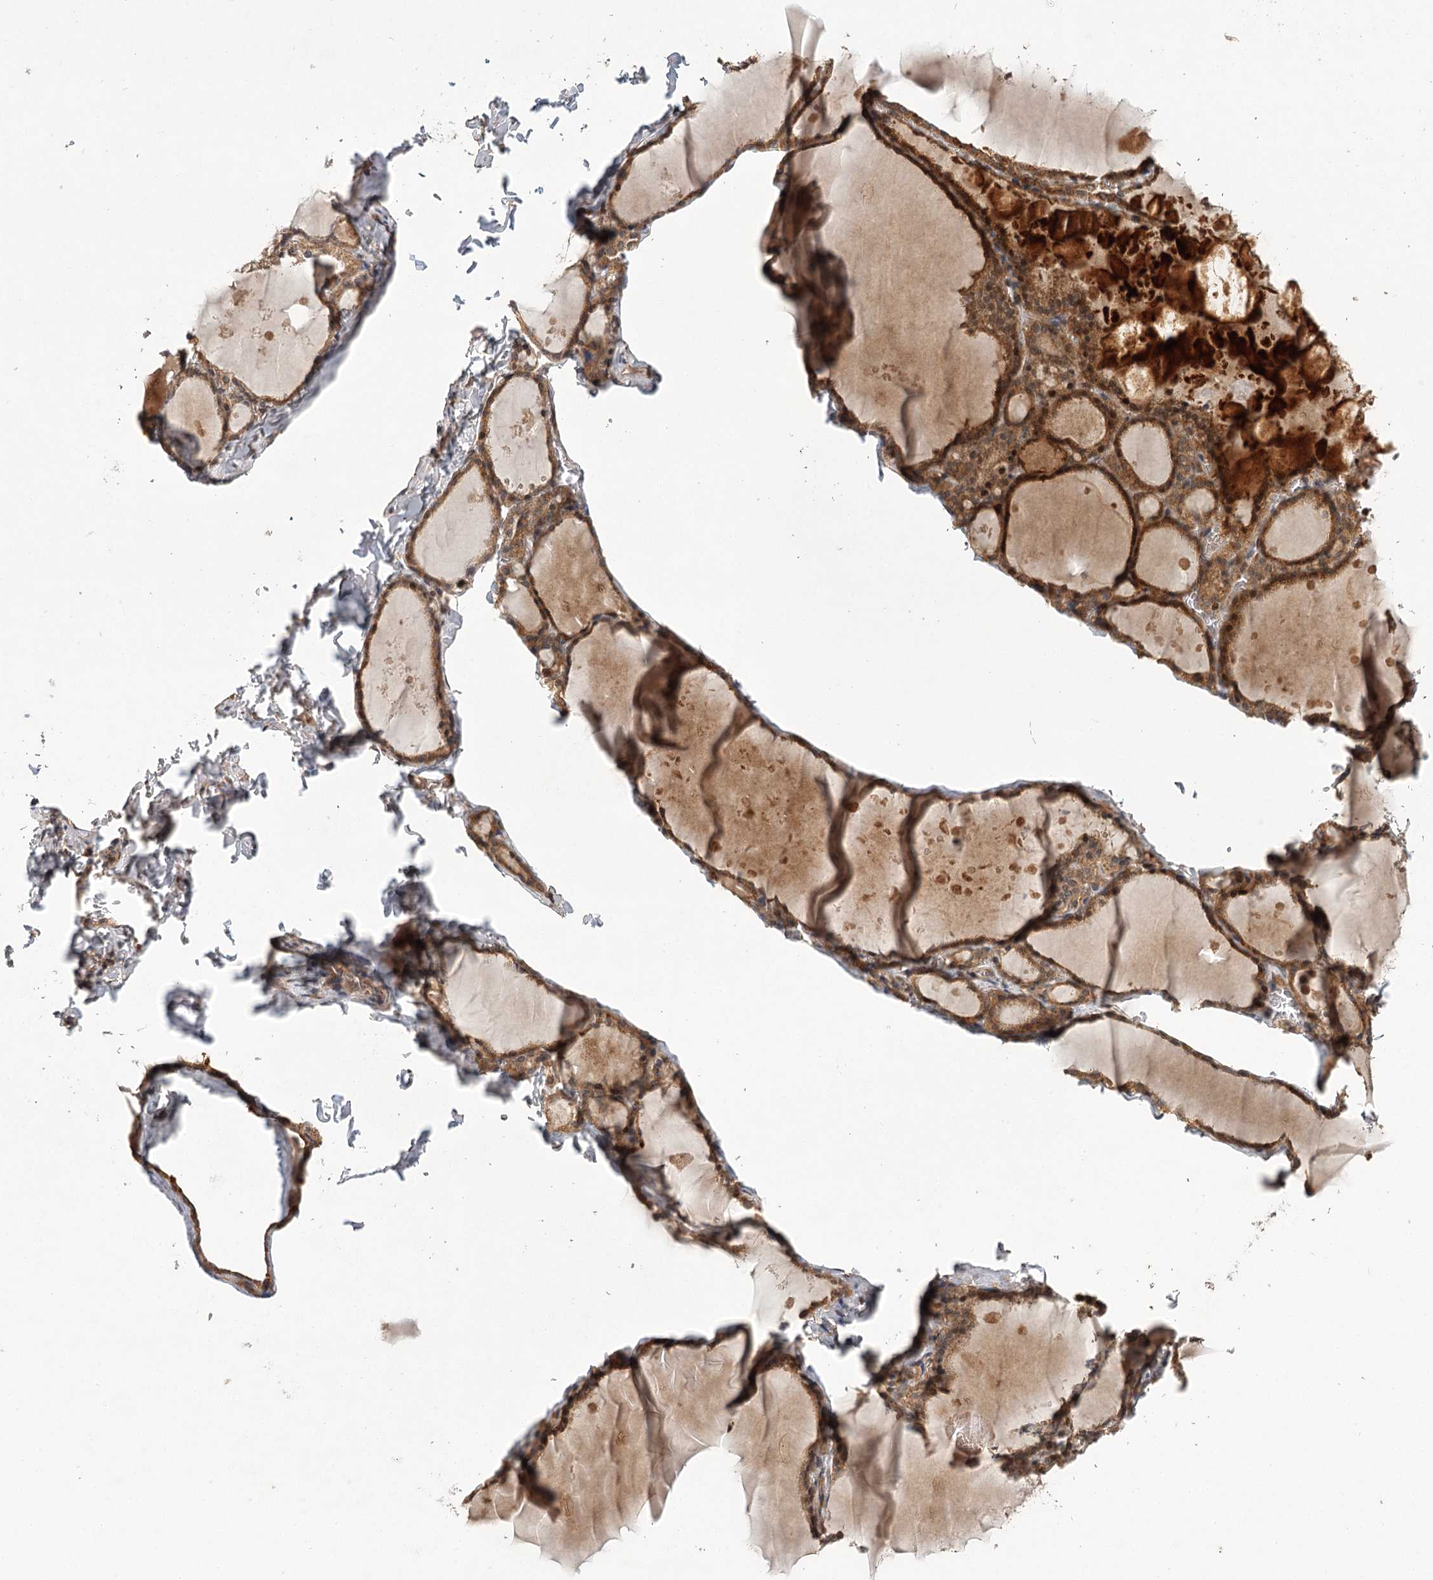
{"staining": {"intensity": "moderate", "quantity": ">75%", "location": "cytoplasmic/membranous"}, "tissue": "thyroid gland", "cell_type": "Glandular cells", "image_type": "normal", "snomed": [{"axis": "morphology", "description": "Normal tissue, NOS"}, {"axis": "topography", "description": "Thyroid gland"}], "caption": "Protein expression analysis of unremarkable human thyroid gland reveals moderate cytoplasmic/membranous positivity in approximately >75% of glandular cells.", "gene": "LSS", "patient": {"sex": "male", "age": 56}}